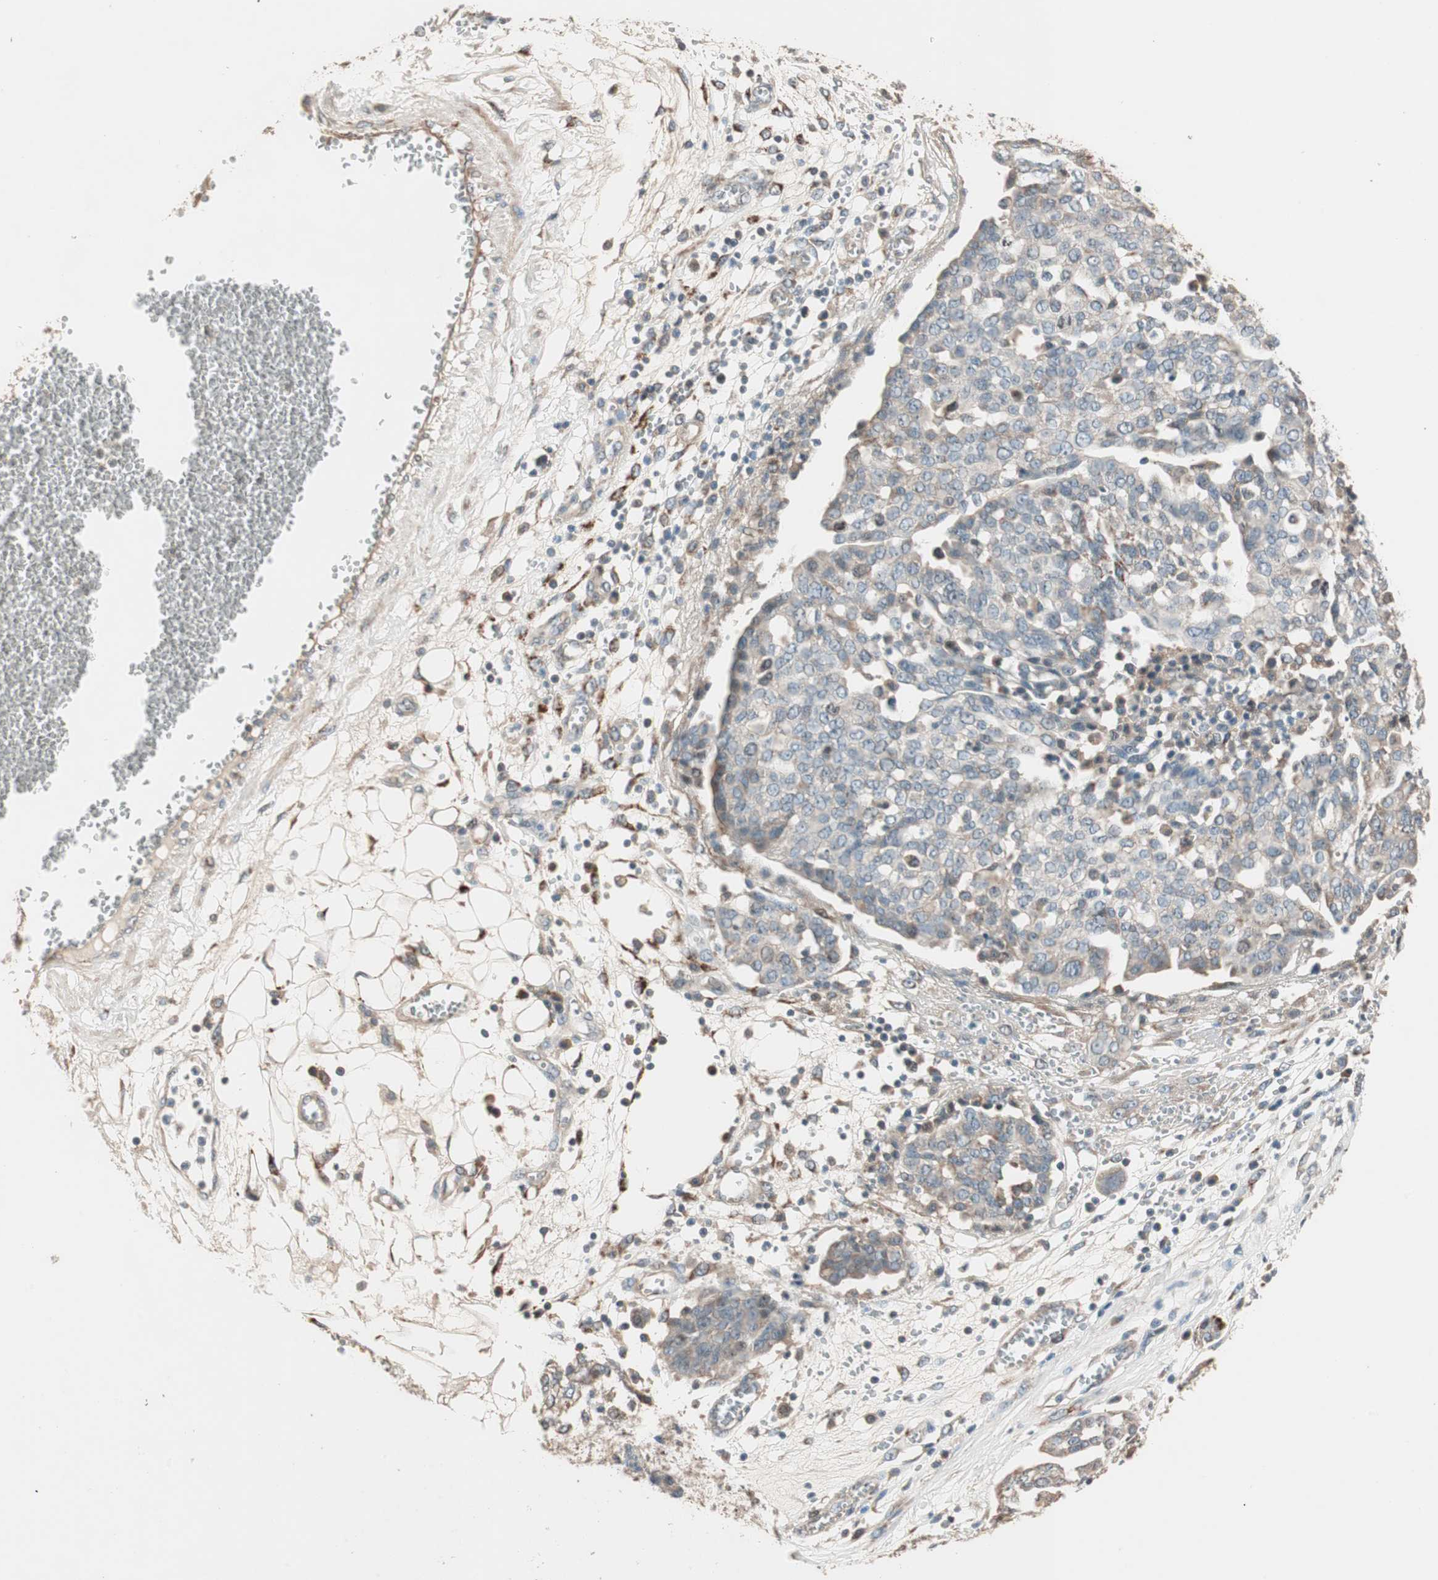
{"staining": {"intensity": "weak", "quantity": "25%-75%", "location": "cytoplasmic/membranous"}, "tissue": "ovarian cancer", "cell_type": "Tumor cells", "image_type": "cancer", "snomed": [{"axis": "morphology", "description": "Cystadenocarcinoma, serous, NOS"}, {"axis": "topography", "description": "Soft tissue"}, {"axis": "topography", "description": "Ovary"}], "caption": "Serous cystadenocarcinoma (ovarian) was stained to show a protein in brown. There is low levels of weak cytoplasmic/membranous expression in approximately 25%-75% of tumor cells.", "gene": "NFRKB", "patient": {"sex": "female", "age": 57}}